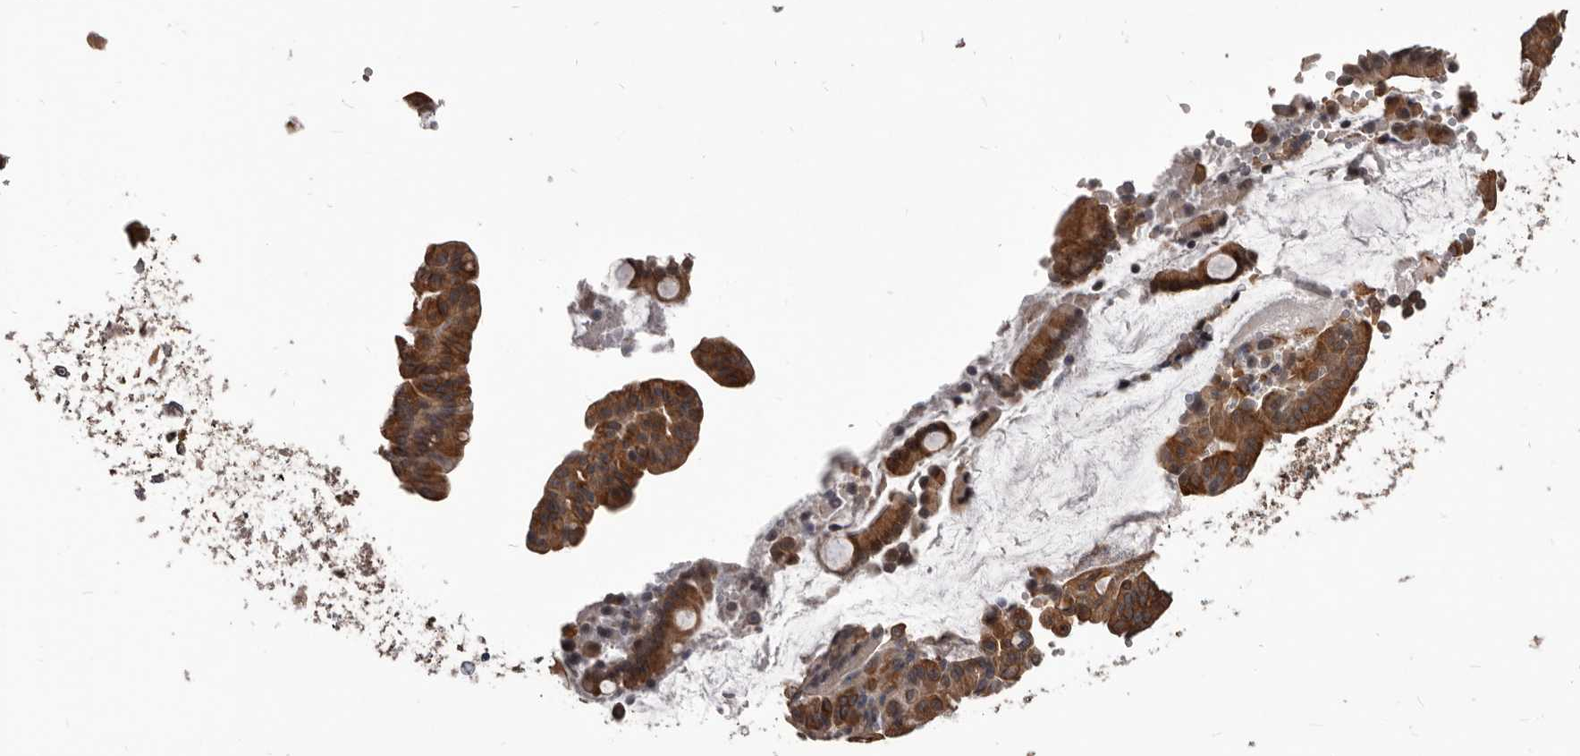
{"staining": {"intensity": "moderate", "quantity": ">75%", "location": "cytoplasmic/membranous"}, "tissue": "pancreatic cancer", "cell_type": "Tumor cells", "image_type": "cancer", "snomed": [{"axis": "morphology", "description": "Adenocarcinoma, NOS"}, {"axis": "topography", "description": "Pancreas"}], "caption": "The histopathology image exhibits a brown stain indicating the presence of a protein in the cytoplasmic/membranous of tumor cells in adenocarcinoma (pancreatic).", "gene": "ADAMTS20", "patient": {"sex": "male", "age": 63}}